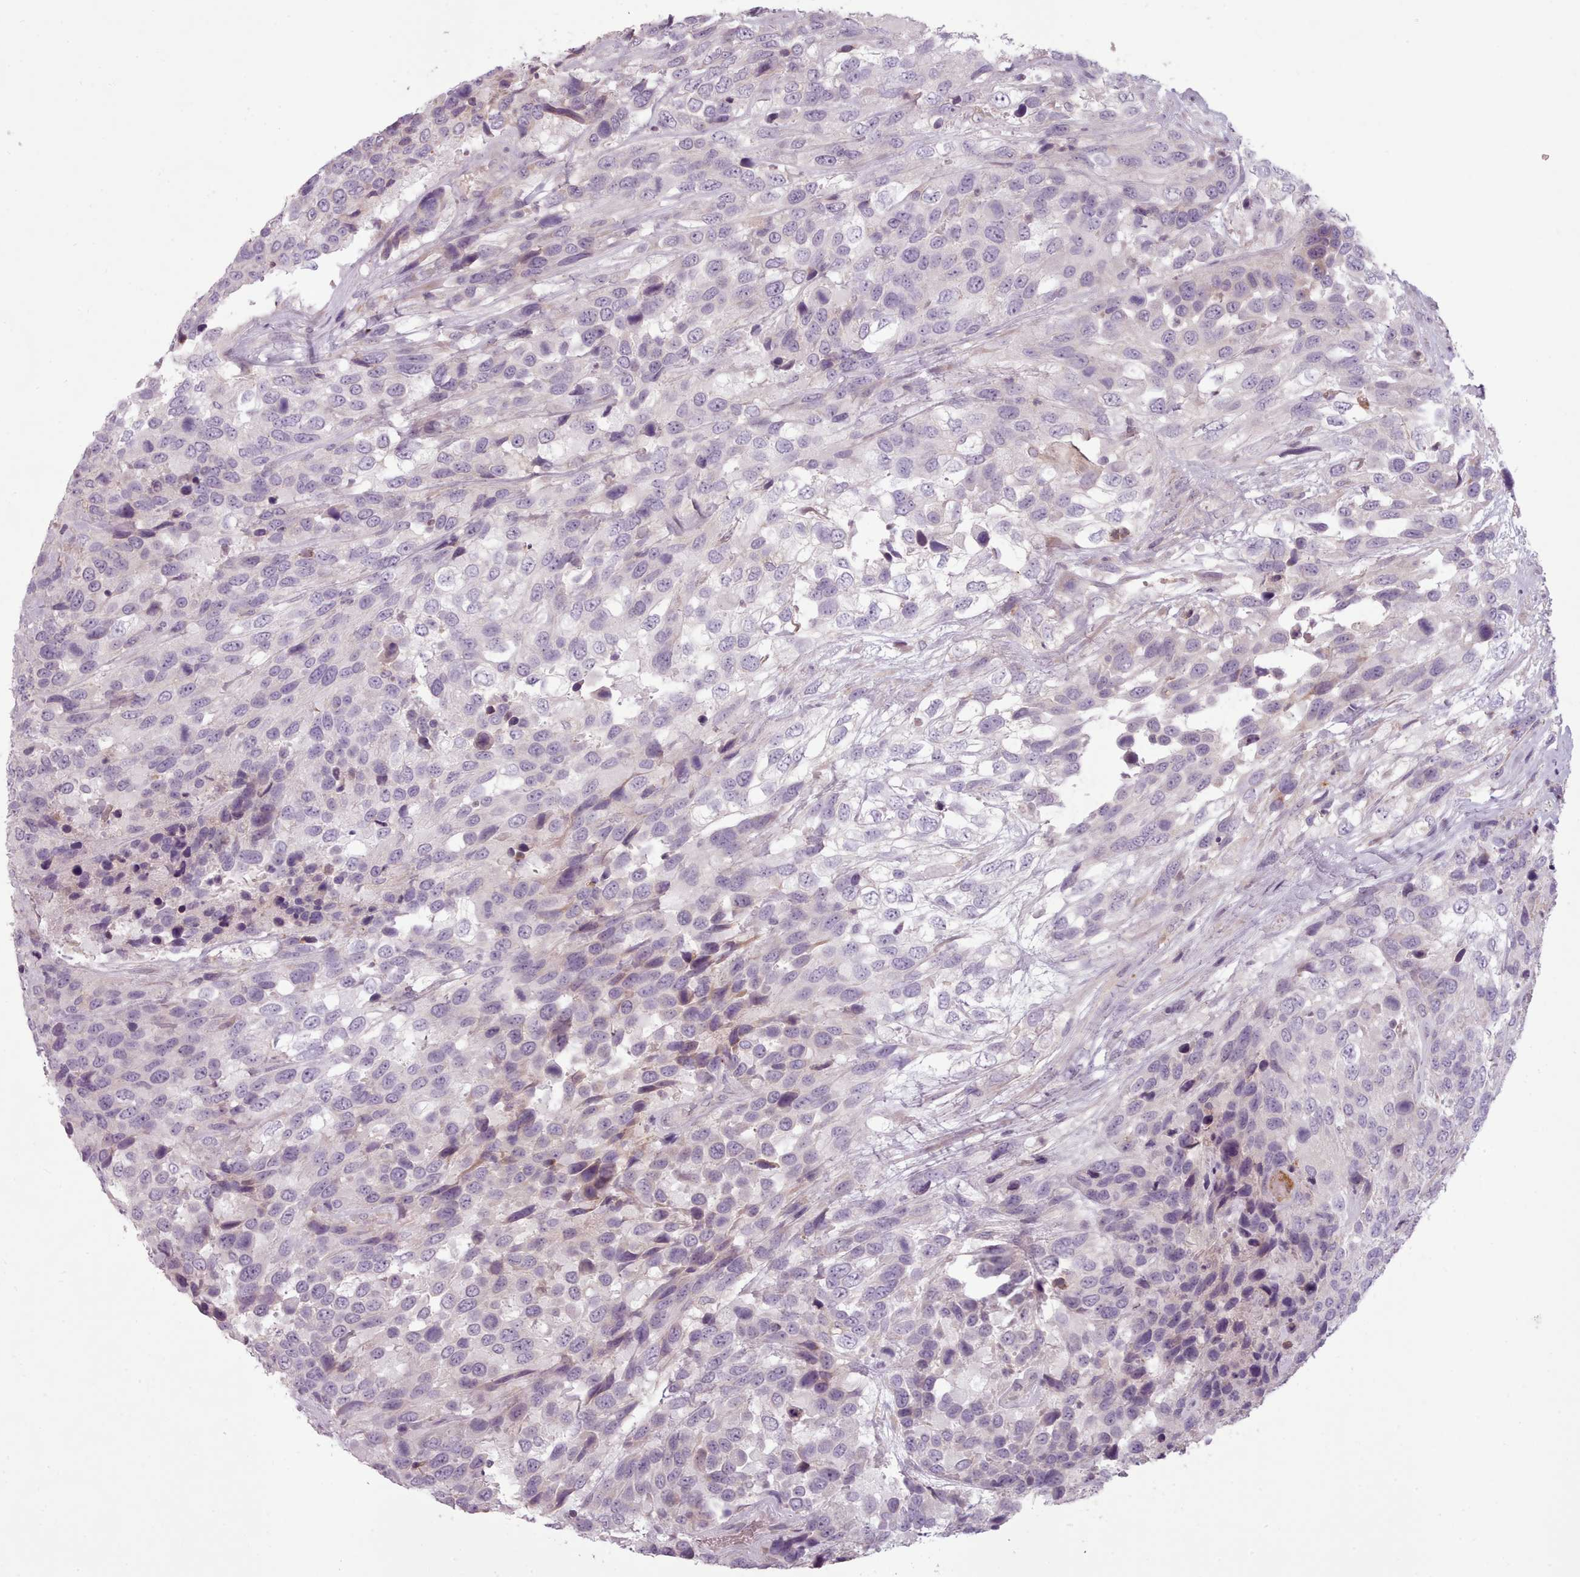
{"staining": {"intensity": "negative", "quantity": "none", "location": "none"}, "tissue": "urothelial cancer", "cell_type": "Tumor cells", "image_type": "cancer", "snomed": [{"axis": "morphology", "description": "Urothelial carcinoma, High grade"}, {"axis": "topography", "description": "Urinary bladder"}], "caption": "This histopathology image is of urothelial cancer stained with immunohistochemistry (IHC) to label a protein in brown with the nuclei are counter-stained blue. There is no positivity in tumor cells.", "gene": "LAPTM5", "patient": {"sex": "female", "age": 70}}